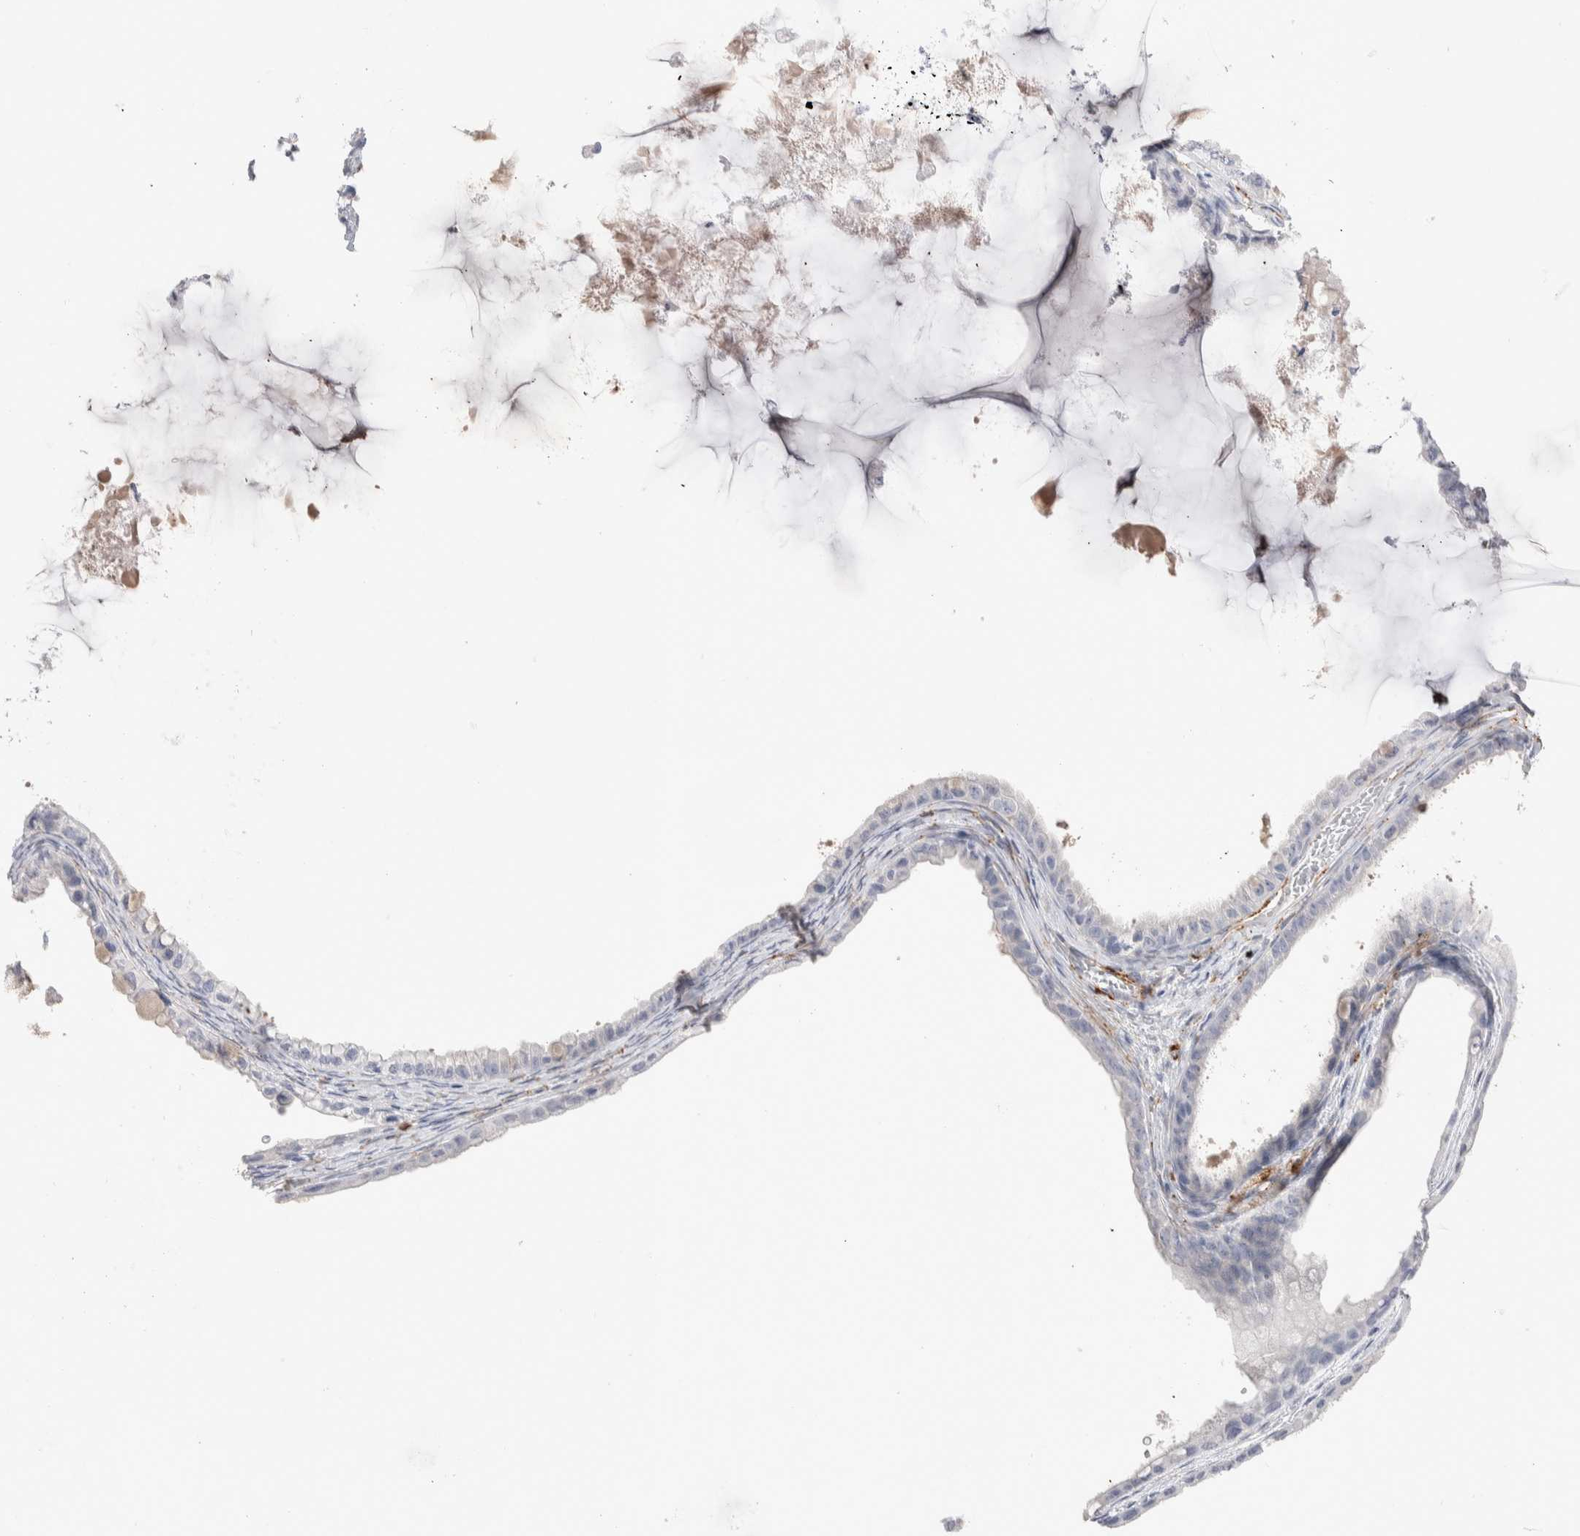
{"staining": {"intensity": "negative", "quantity": "none", "location": "none"}, "tissue": "ovarian cancer", "cell_type": "Tumor cells", "image_type": "cancer", "snomed": [{"axis": "morphology", "description": "Cystadenocarcinoma, mucinous, NOS"}, {"axis": "topography", "description": "Ovary"}], "caption": "Immunohistochemistry of mucinous cystadenocarcinoma (ovarian) displays no positivity in tumor cells.", "gene": "SEPTIN4", "patient": {"sex": "female", "age": 80}}